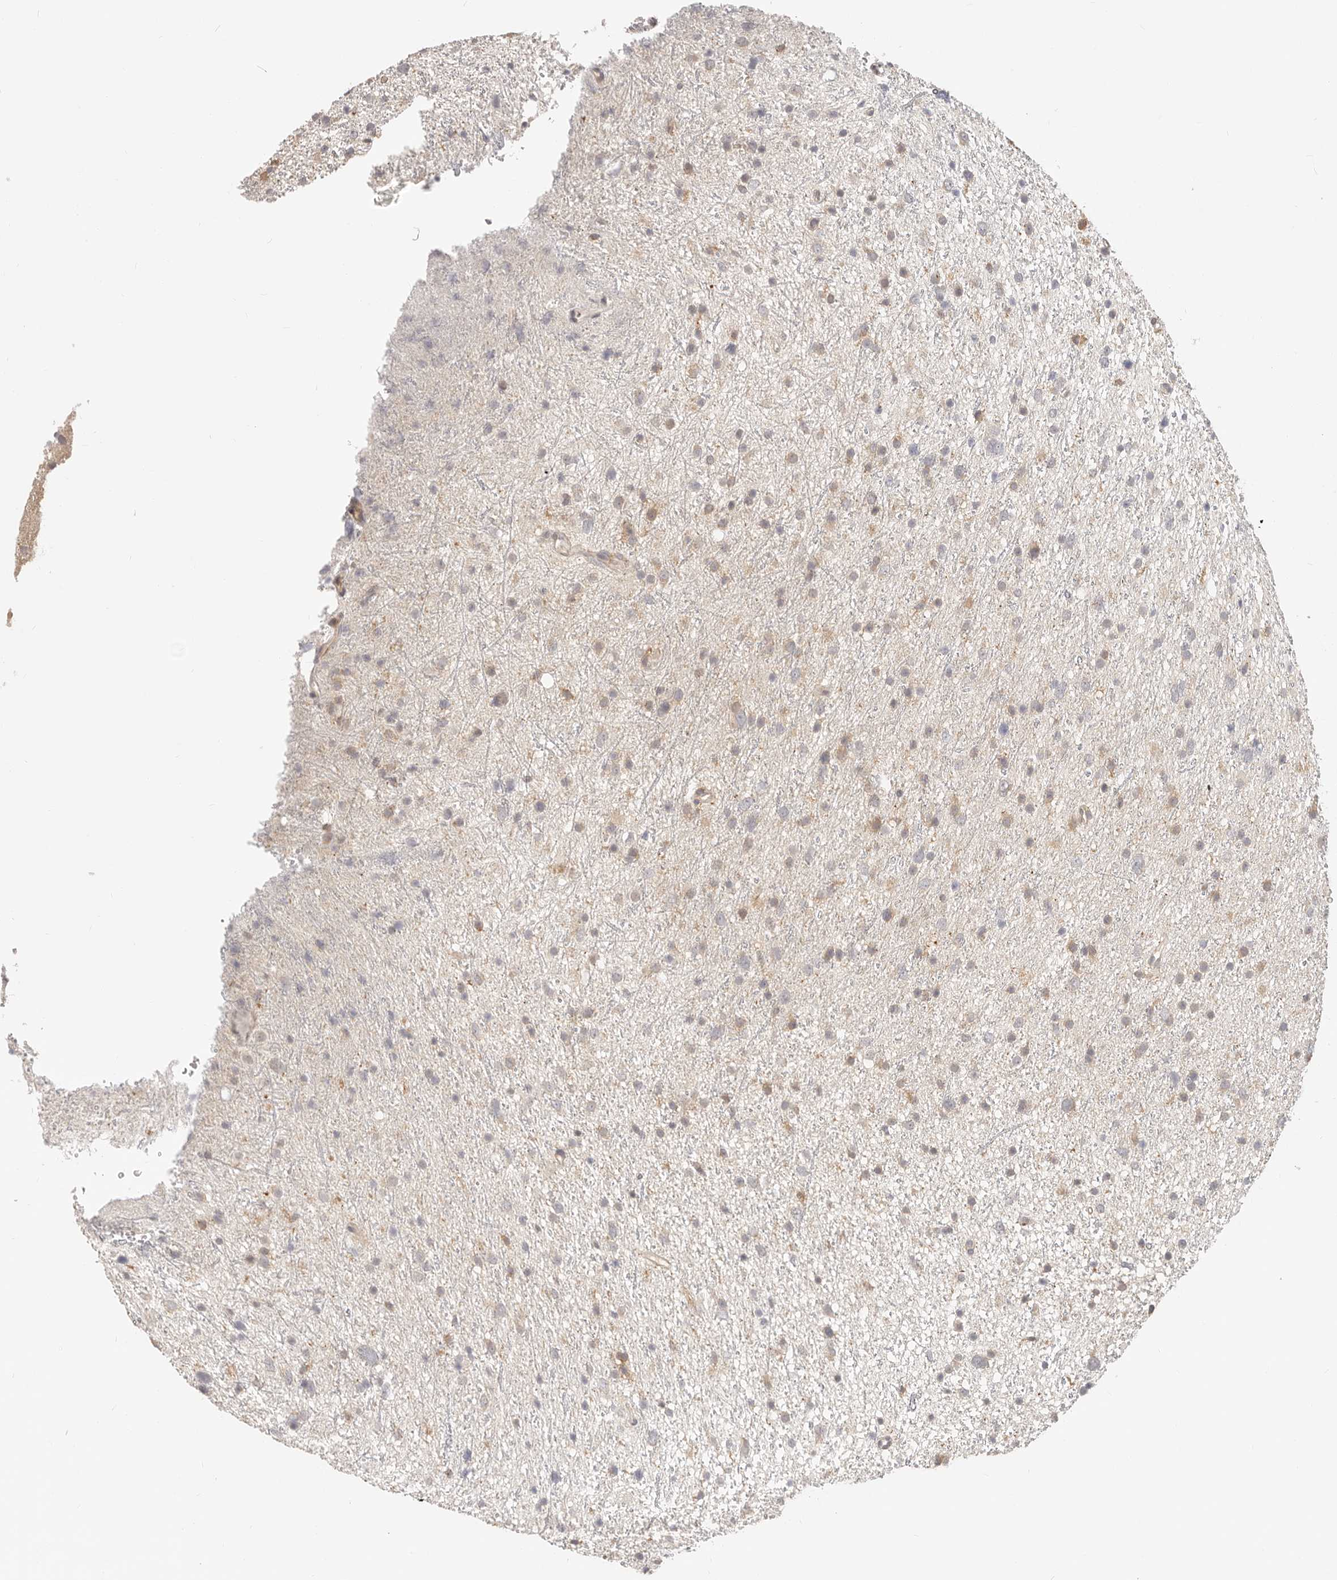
{"staining": {"intensity": "weak", "quantity": "25%-75%", "location": "cytoplasmic/membranous"}, "tissue": "glioma", "cell_type": "Tumor cells", "image_type": "cancer", "snomed": [{"axis": "morphology", "description": "Glioma, malignant, Low grade"}, {"axis": "topography", "description": "Cerebral cortex"}], "caption": "Immunohistochemistry staining of glioma, which exhibits low levels of weak cytoplasmic/membranous positivity in approximately 25%-75% of tumor cells indicating weak cytoplasmic/membranous protein staining. The staining was performed using DAB (brown) for protein detection and nuclei were counterstained in hematoxylin (blue).", "gene": "DTNBP1", "patient": {"sex": "female", "age": 39}}